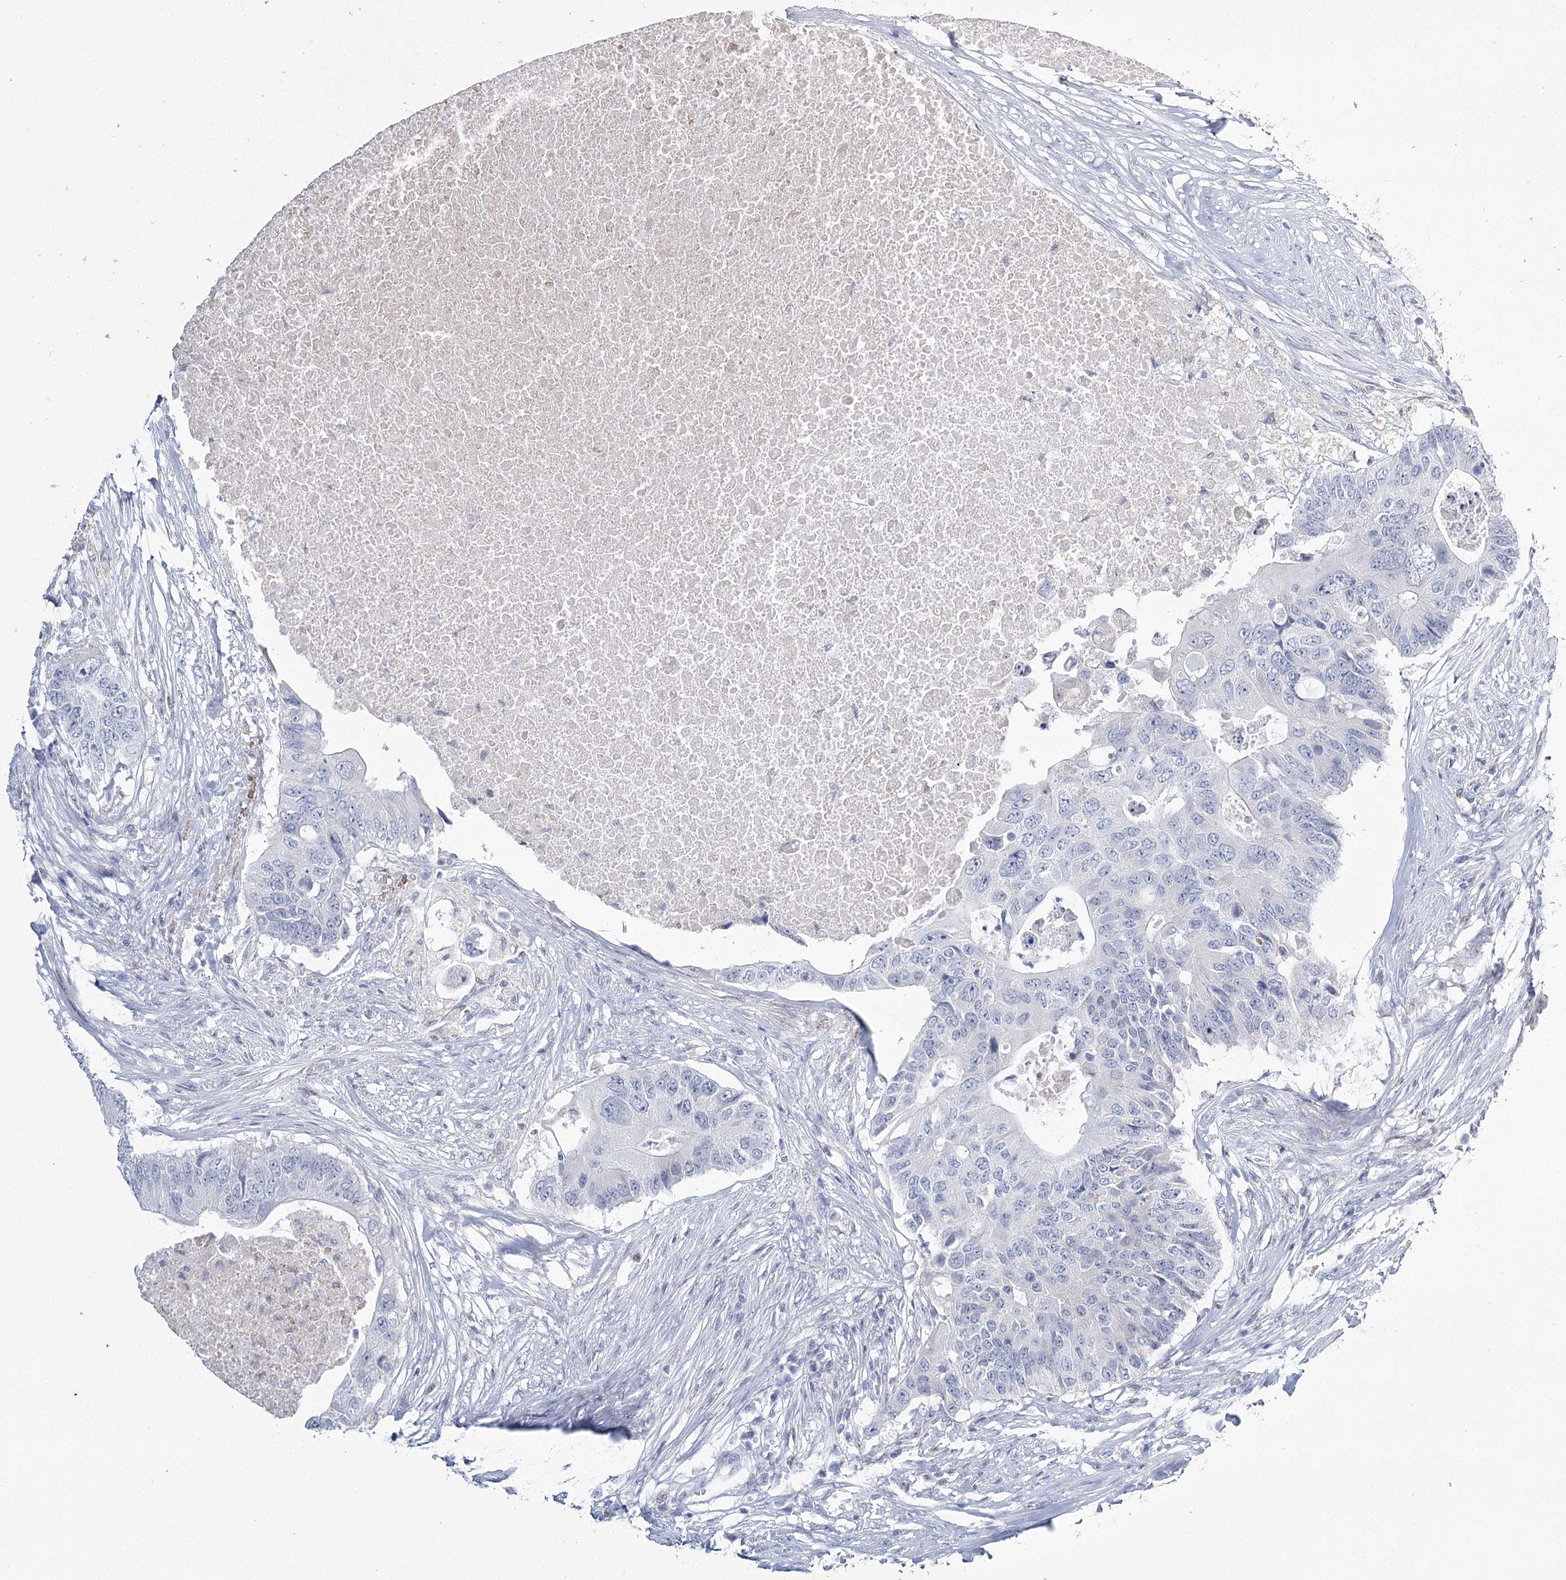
{"staining": {"intensity": "negative", "quantity": "none", "location": "none"}, "tissue": "colorectal cancer", "cell_type": "Tumor cells", "image_type": "cancer", "snomed": [{"axis": "morphology", "description": "Adenocarcinoma, NOS"}, {"axis": "topography", "description": "Colon"}], "caption": "A high-resolution histopathology image shows immunohistochemistry (IHC) staining of colorectal adenocarcinoma, which shows no significant expression in tumor cells.", "gene": "IGSF3", "patient": {"sex": "male", "age": 71}}